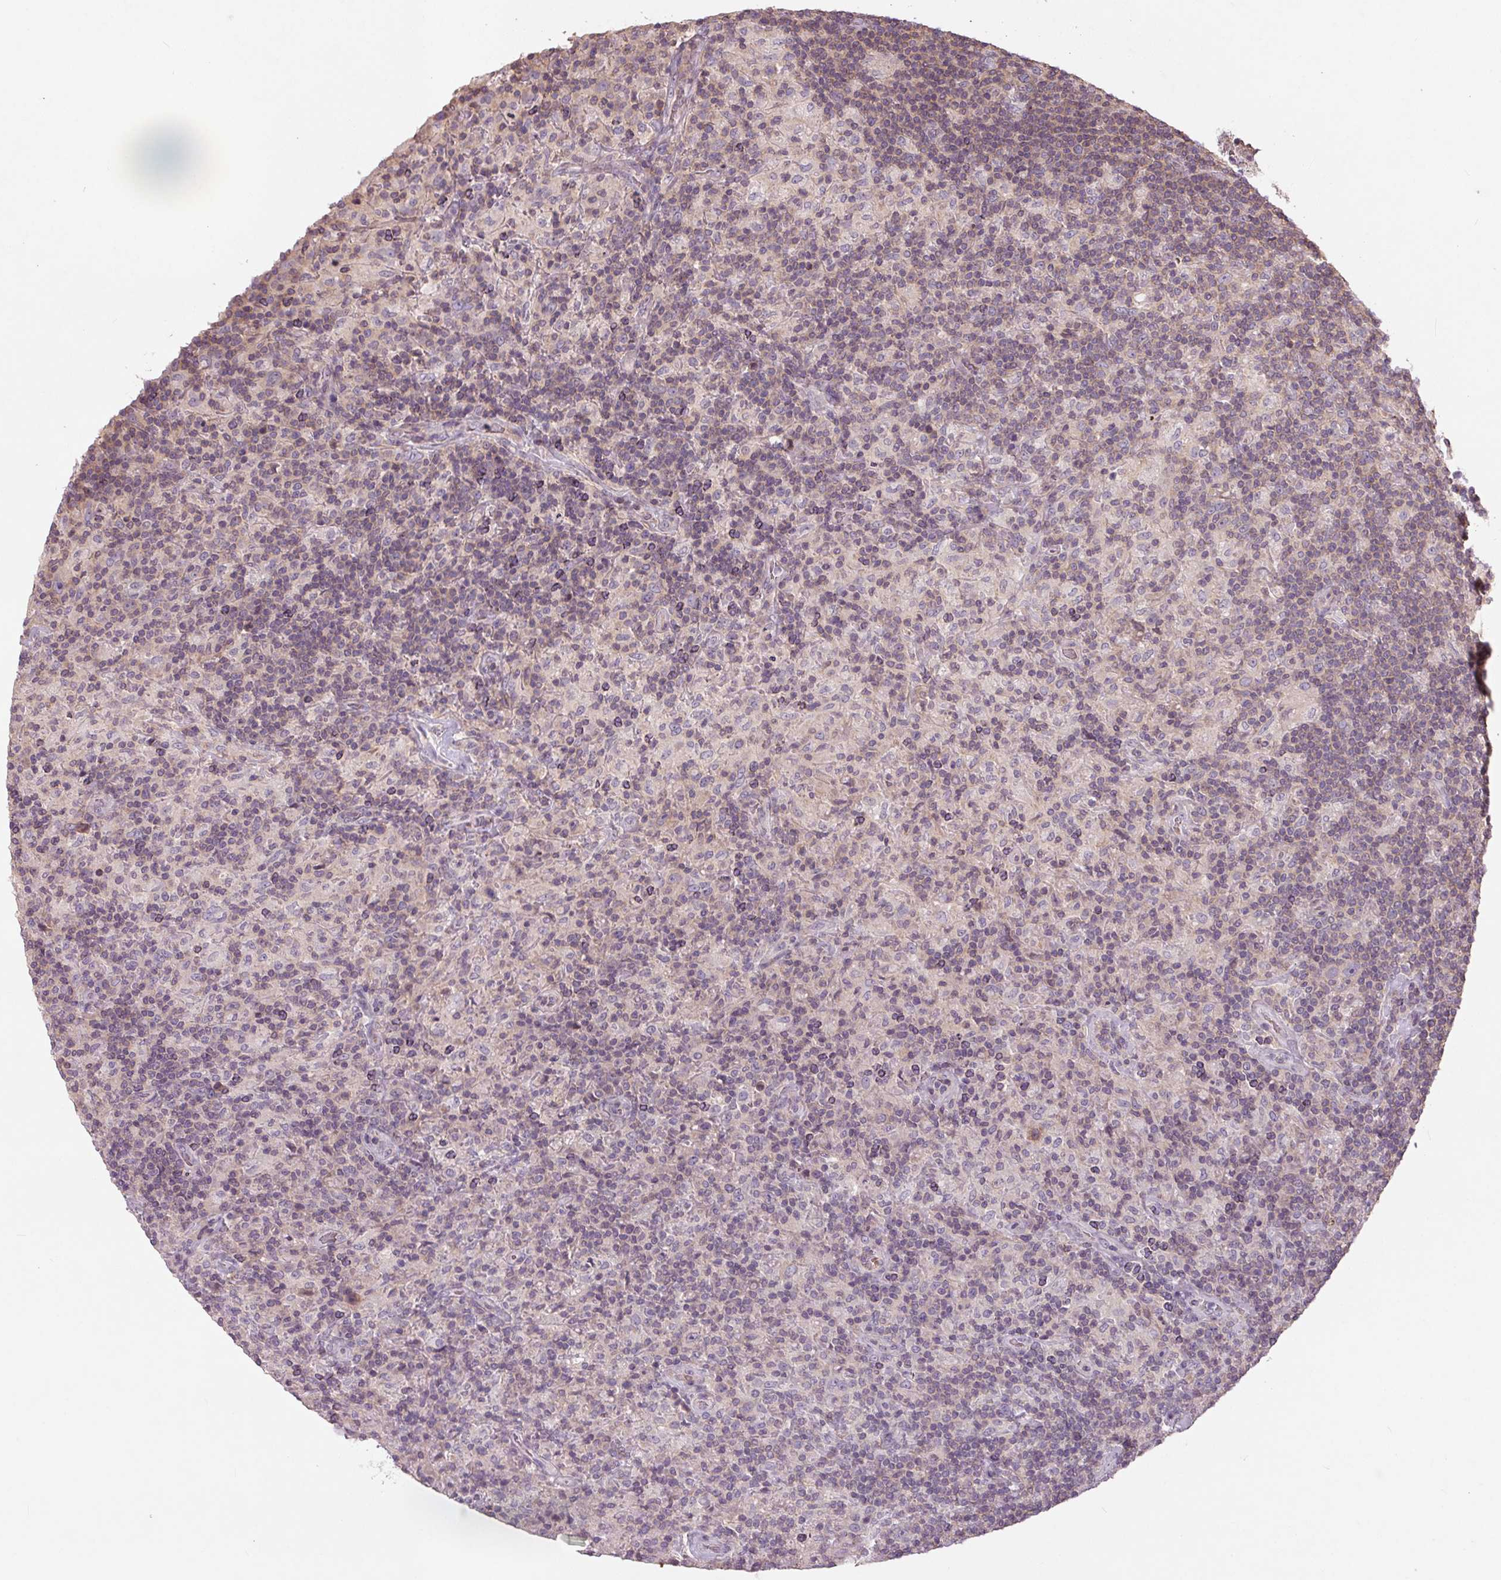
{"staining": {"intensity": "negative", "quantity": "none", "location": "none"}, "tissue": "lymphoma", "cell_type": "Tumor cells", "image_type": "cancer", "snomed": [{"axis": "morphology", "description": "Hodgkin's disease, NOS"}, {"axis": "topography", "description": "Lymph node"}], "caption": "Tumor cells are negative for protein expression in human lymphoma.", "gene": "KCNK15", "patient": {"sex": "male", "age": 70}}